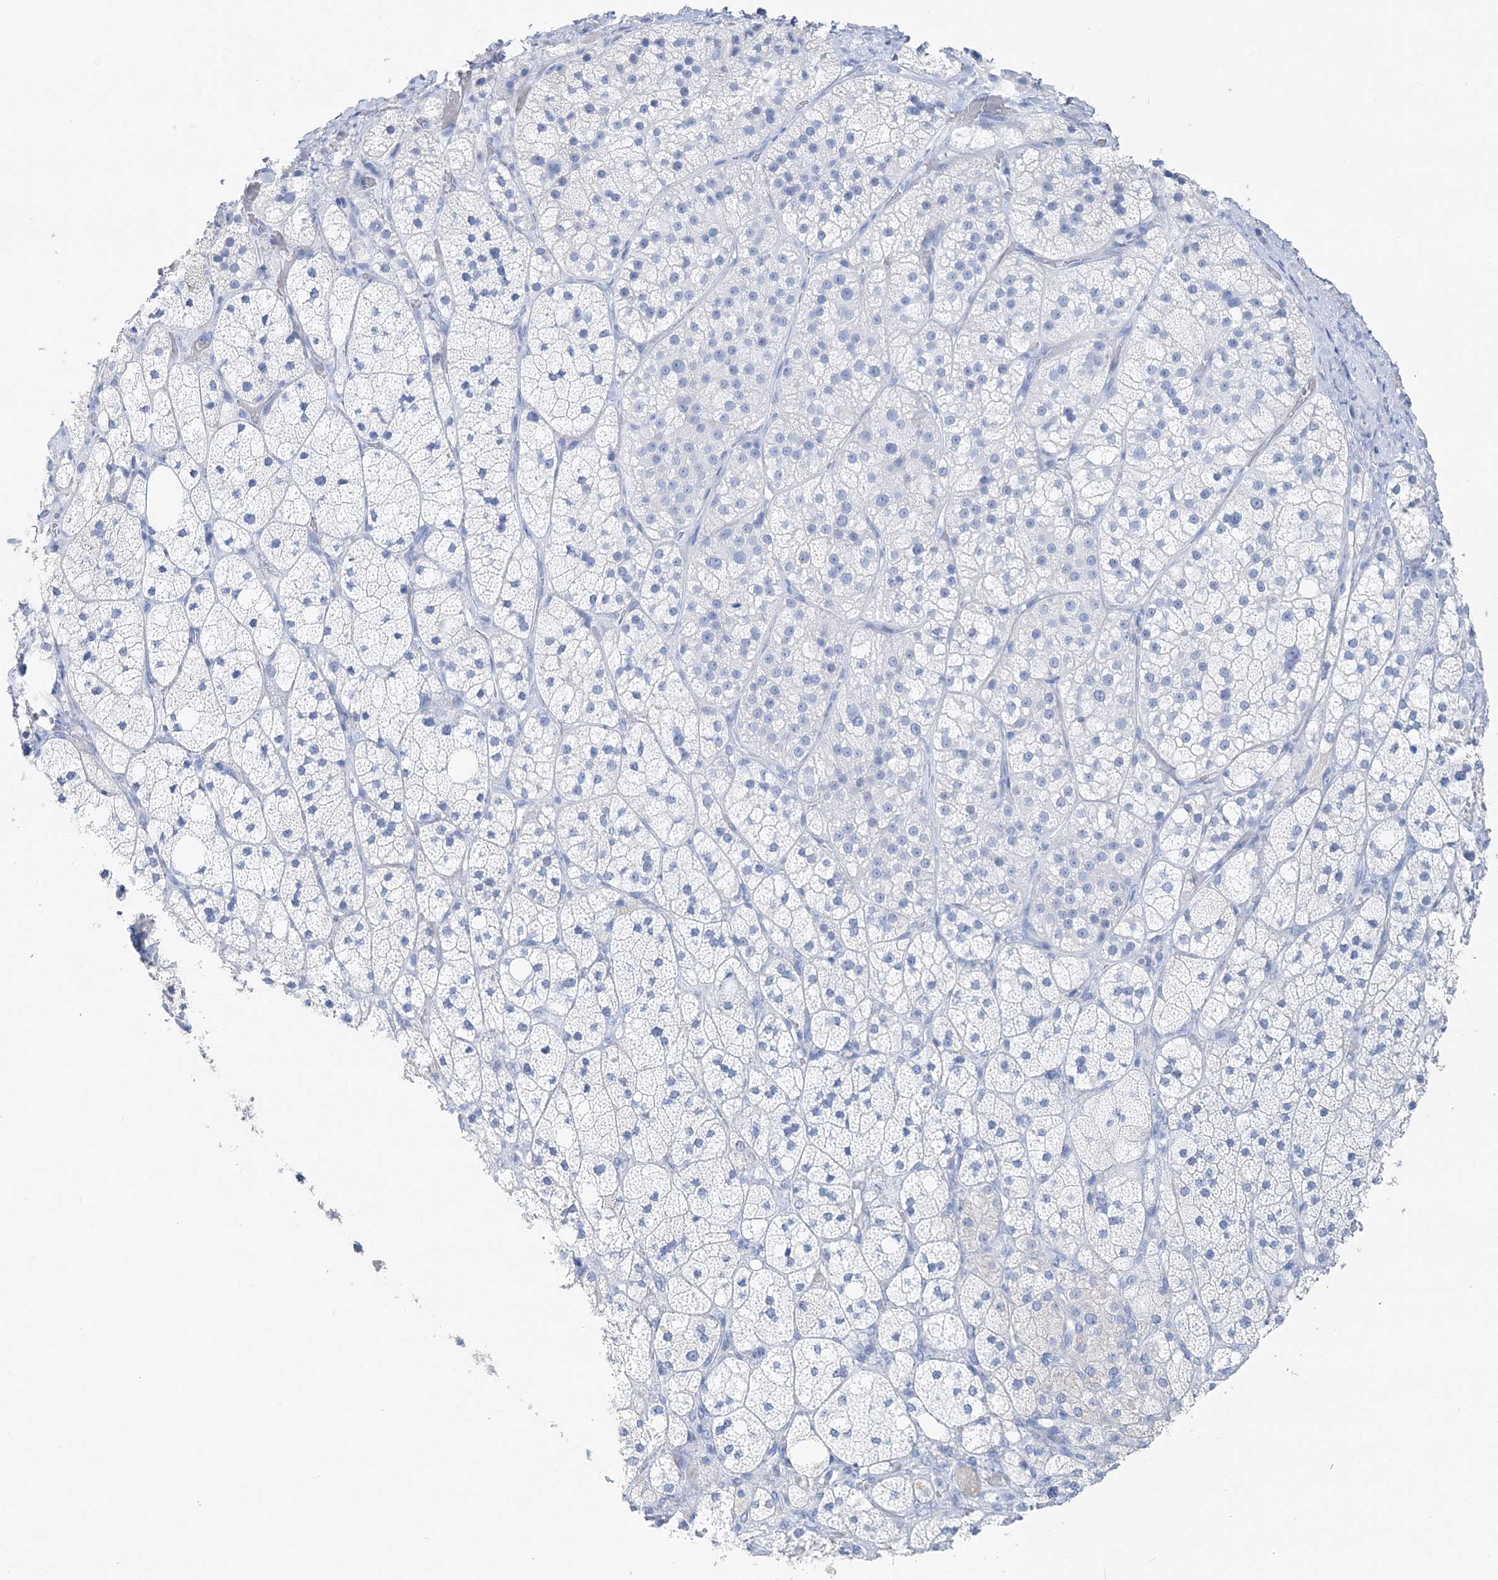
{"staining": {"intensity": "negative", "quantity": "none", "location": "none"}, "tissue": "adrenal gland", "cell_type": "Glandular cells", "image_type": "normal", "snomed": [{"axis": "morphology", "description": "Normal tissue, NOS"}, {"axis": "topography", "description": "Adrenal gland"}], "caption": "IHC photomicrograph of benign human adrenal gland stained for a protein (brown), which displays no staining in glandular cells. (Brightfield microscopy of DAB IHC at high magnification).", "gene": "TSPYL6", "patient": {"sex": "male", "age": 61}}